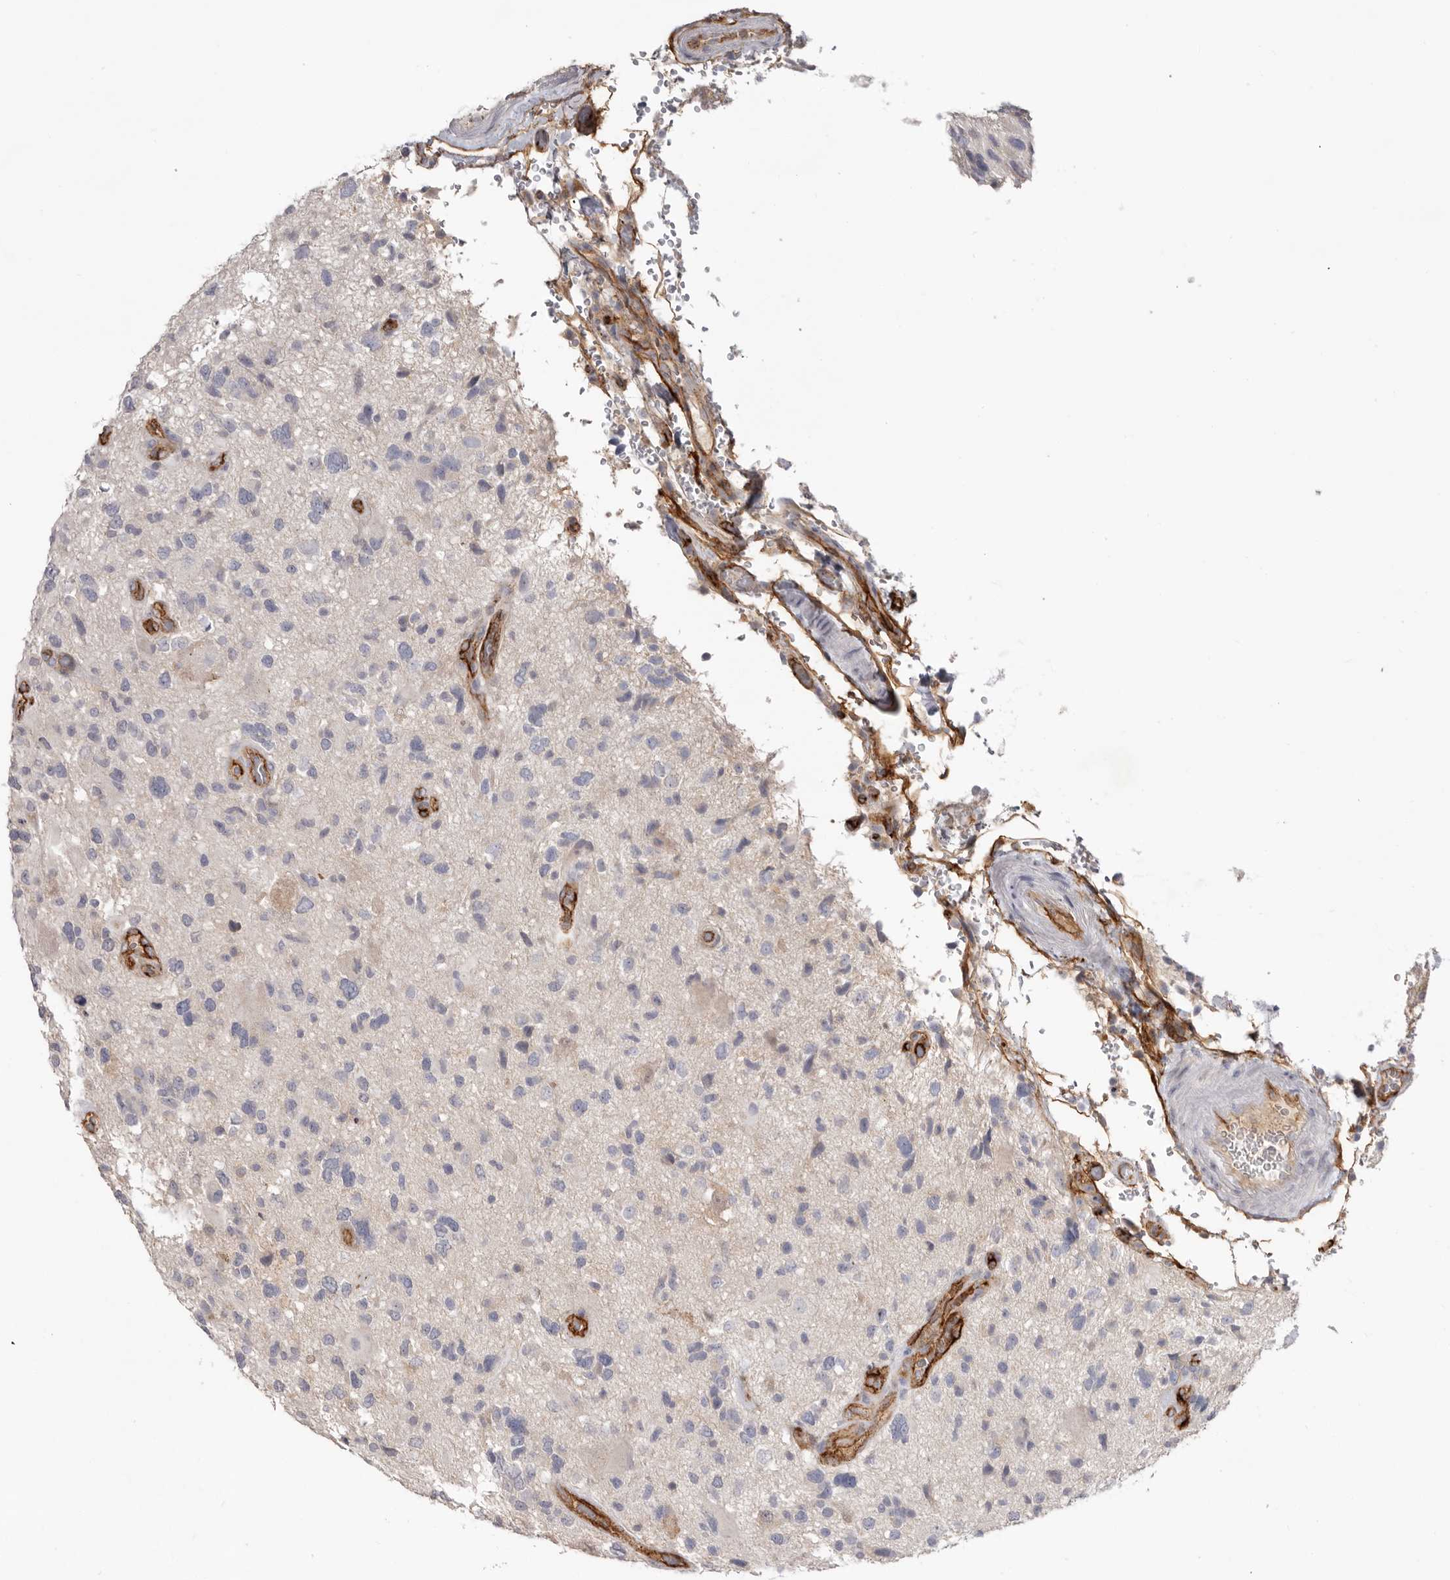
{"staining": {"intensity": "negative", "quantity": "none", "location": "none"}, "tissue": "glioma", "cell_type": "Tumor cells", "image_type": "cancer", "snomed": [{"axis": "morphology", "description": "Glioma, malignant, High grade"}, {"axis": "topography", "description": "Brain"}], "caption": "High magnification brightfield microscopy of malignant glioma (high-grade) stained with DAB (3,3'-diaminobenzidine) (brown) and counterstained with hematoxylin (blue): tumor cells show no significant positivity.", "gene": "LRRC66", "patient": {"sex": "male", "age": 33}}